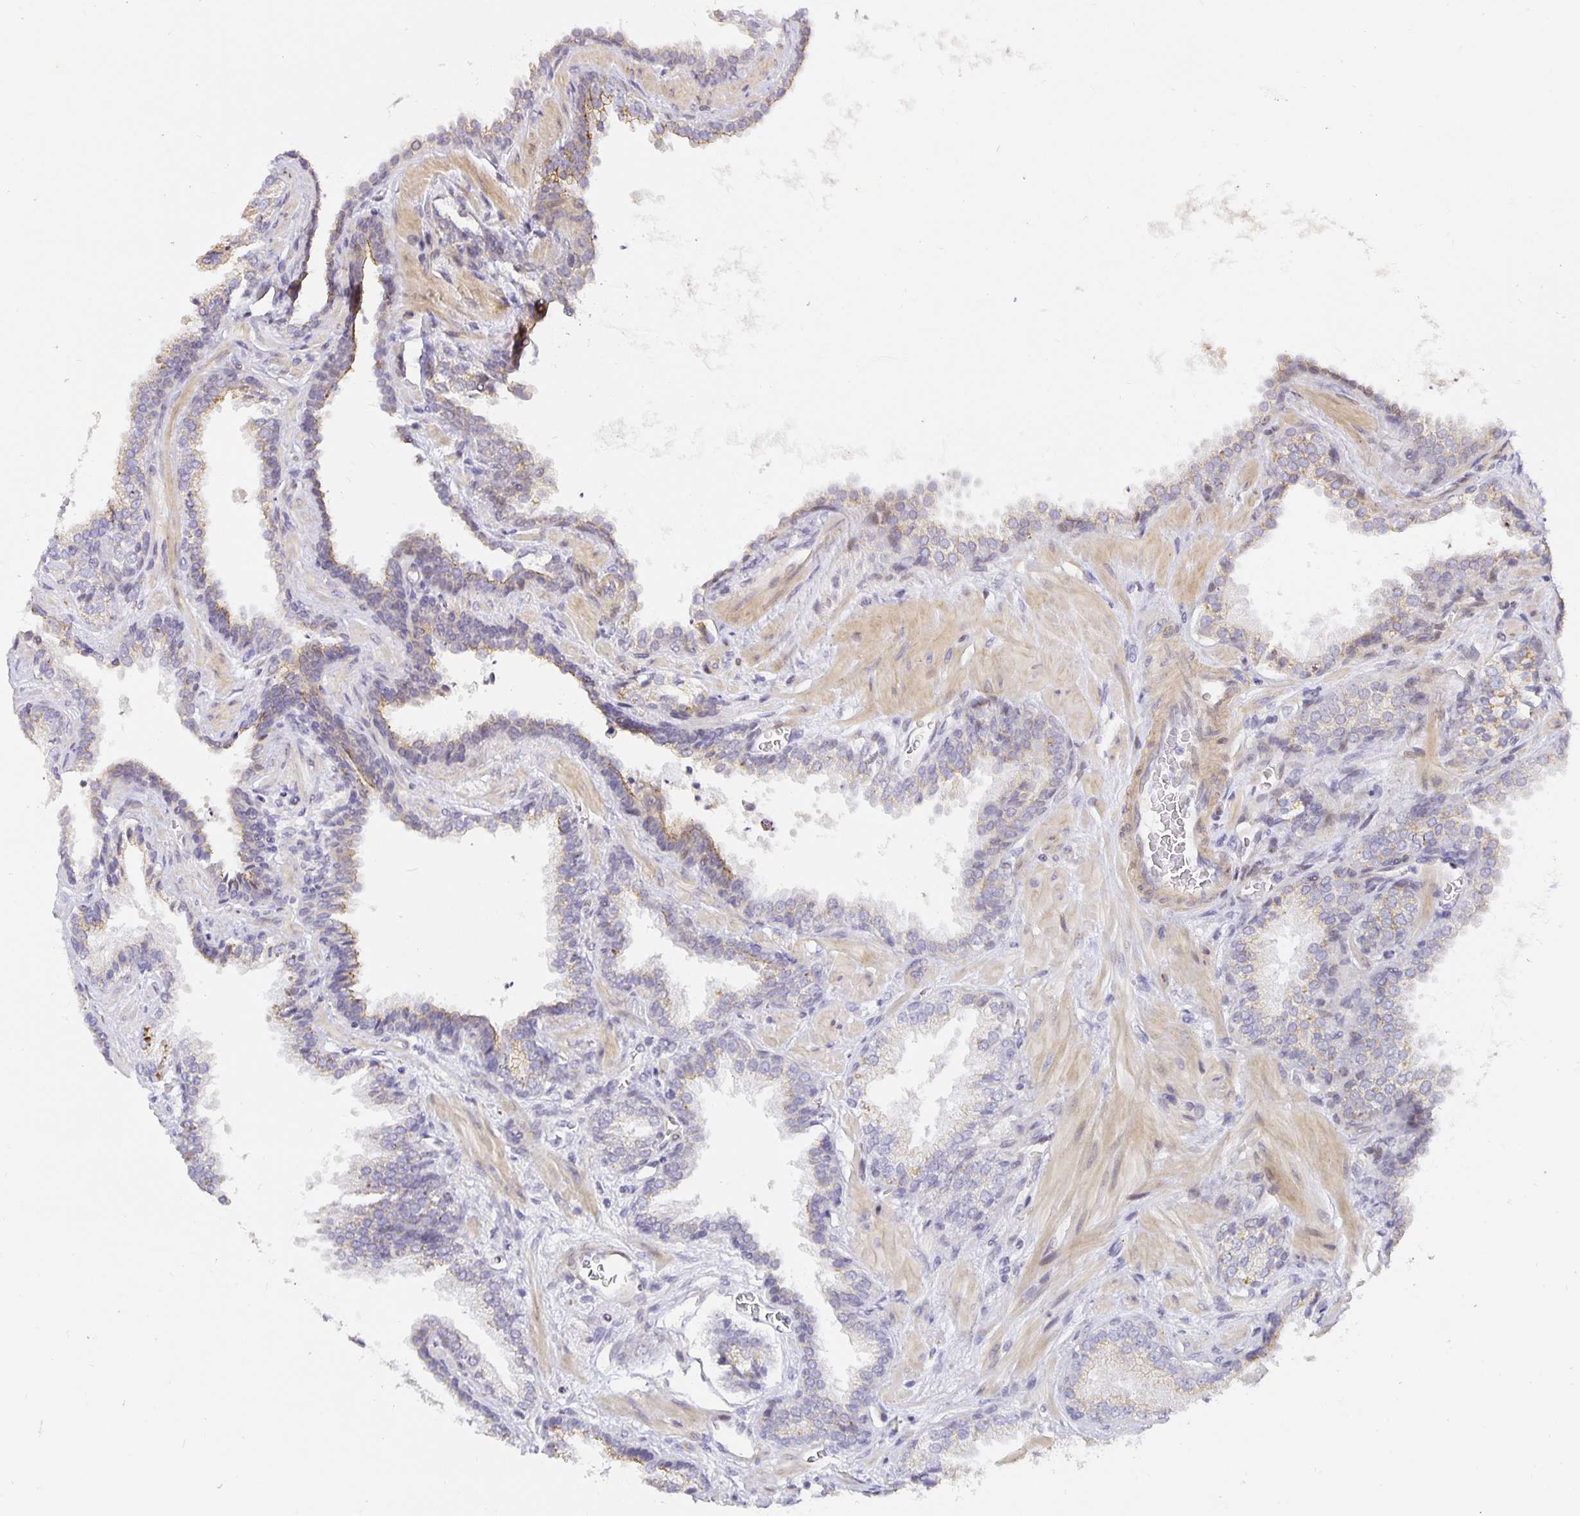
{"staining": {"intensity": "weak", "quantity": "<25%", "location": "cytoplasmic/membranous"}, "tissue": "prostate cancer", "cell_type": "Tumor cells", "image_type": "cancer", "snomed": [{"axis": "morphology", "description": "Adenocarcinoma, Low grade"}, {"axis": "topography", "description": "Prostate"}], "caption": "The photomicrograph reveals no significant positivity in tumor cells of prostate cancer.", "gene": "TJP3", "patient": {"sex": "male", "age": 67}}